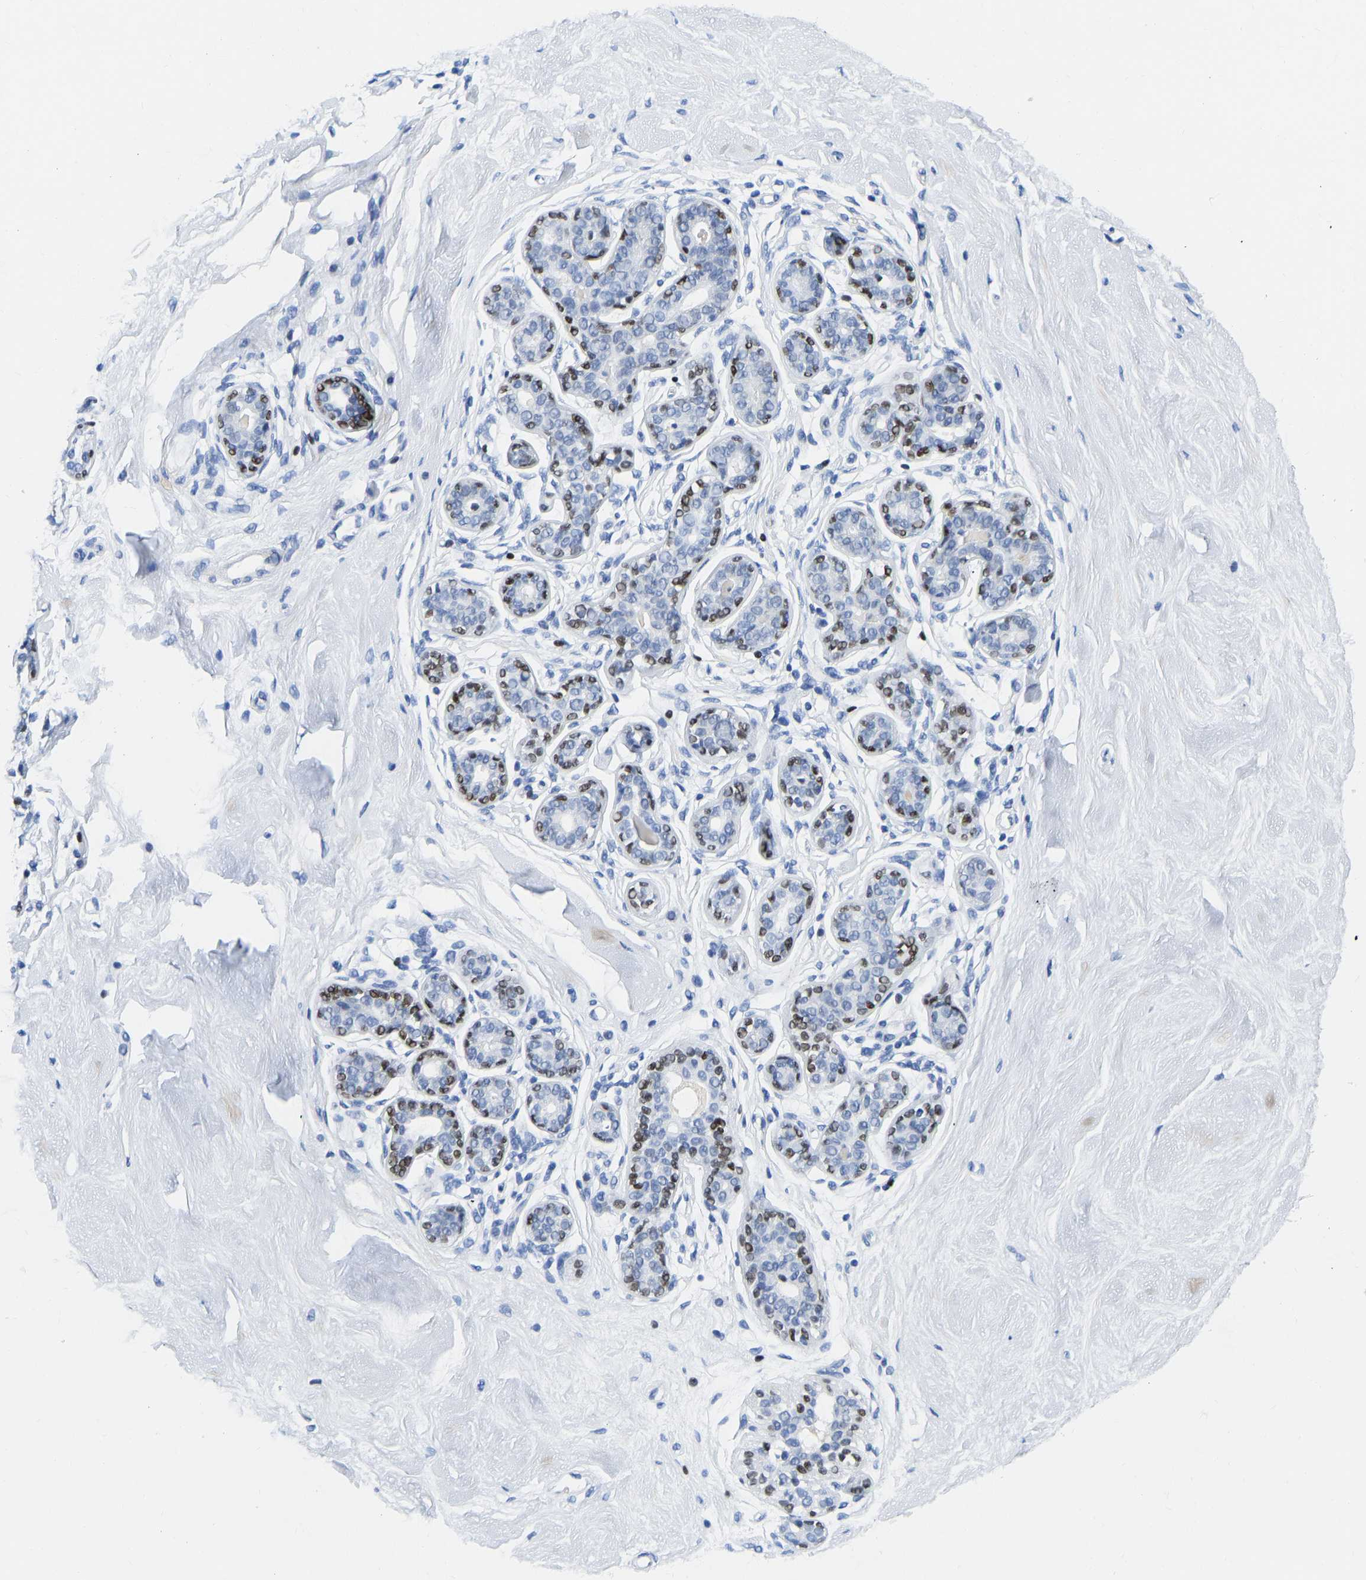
{"staining": {"intensity": "negative", "quantity": "none", "location": "none"}, "tissue": "breast", "cell_type": "Adipocytes", "image_type": "normal", "snomed": [{"axis": "morphology", "description": "Normal tissue, NOS"}, {"axis": "topography", "description": "Breast"}], "caption": "Immunohistochemistry of normal human breast displays no staining in adipocytes.", "gene": "TCF7", "patient": {"sex": "female", "age": 22}}